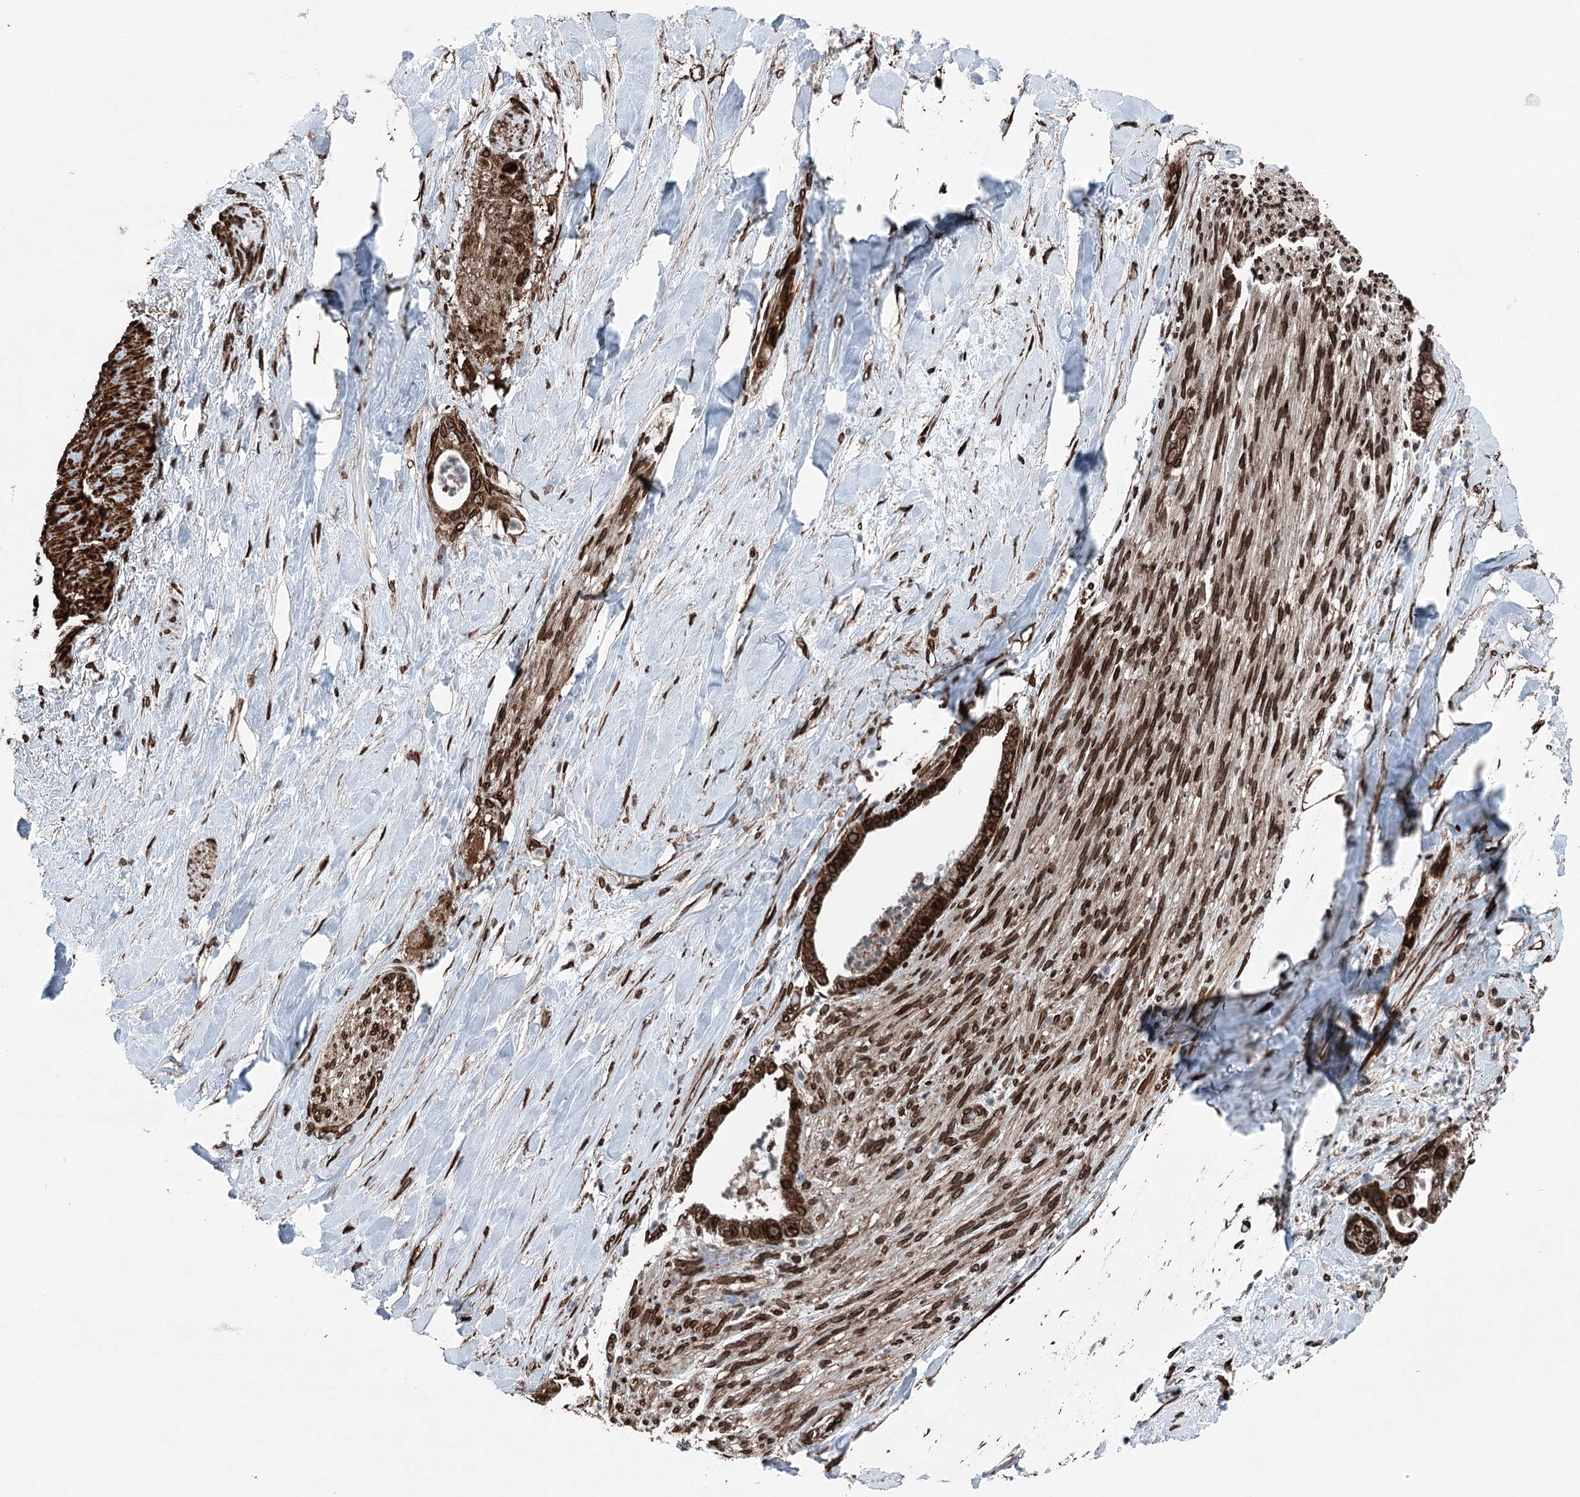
{"staining": {"intensity": "strong", "quantity": ">75%", "location": "cytoplasmic/membranous,nuclear"}, "tissue": "liver cancer", "cell_type": "Tumor cells", "image_type": "cancer", "snomed": [{"axis": "morphology", "description": "Cholangiocarcinoma"}, {"axis": "topography", "description": "Liver"}], "caption": "Immunohistochemical staining of human liver cancer shows high levels of strong cytoplasmic/membranous and nuclear protein expression in approximately >75% of tumor cells.", "gene": "BCKDHA", "patient": {"sex": "female", "age": 54}}